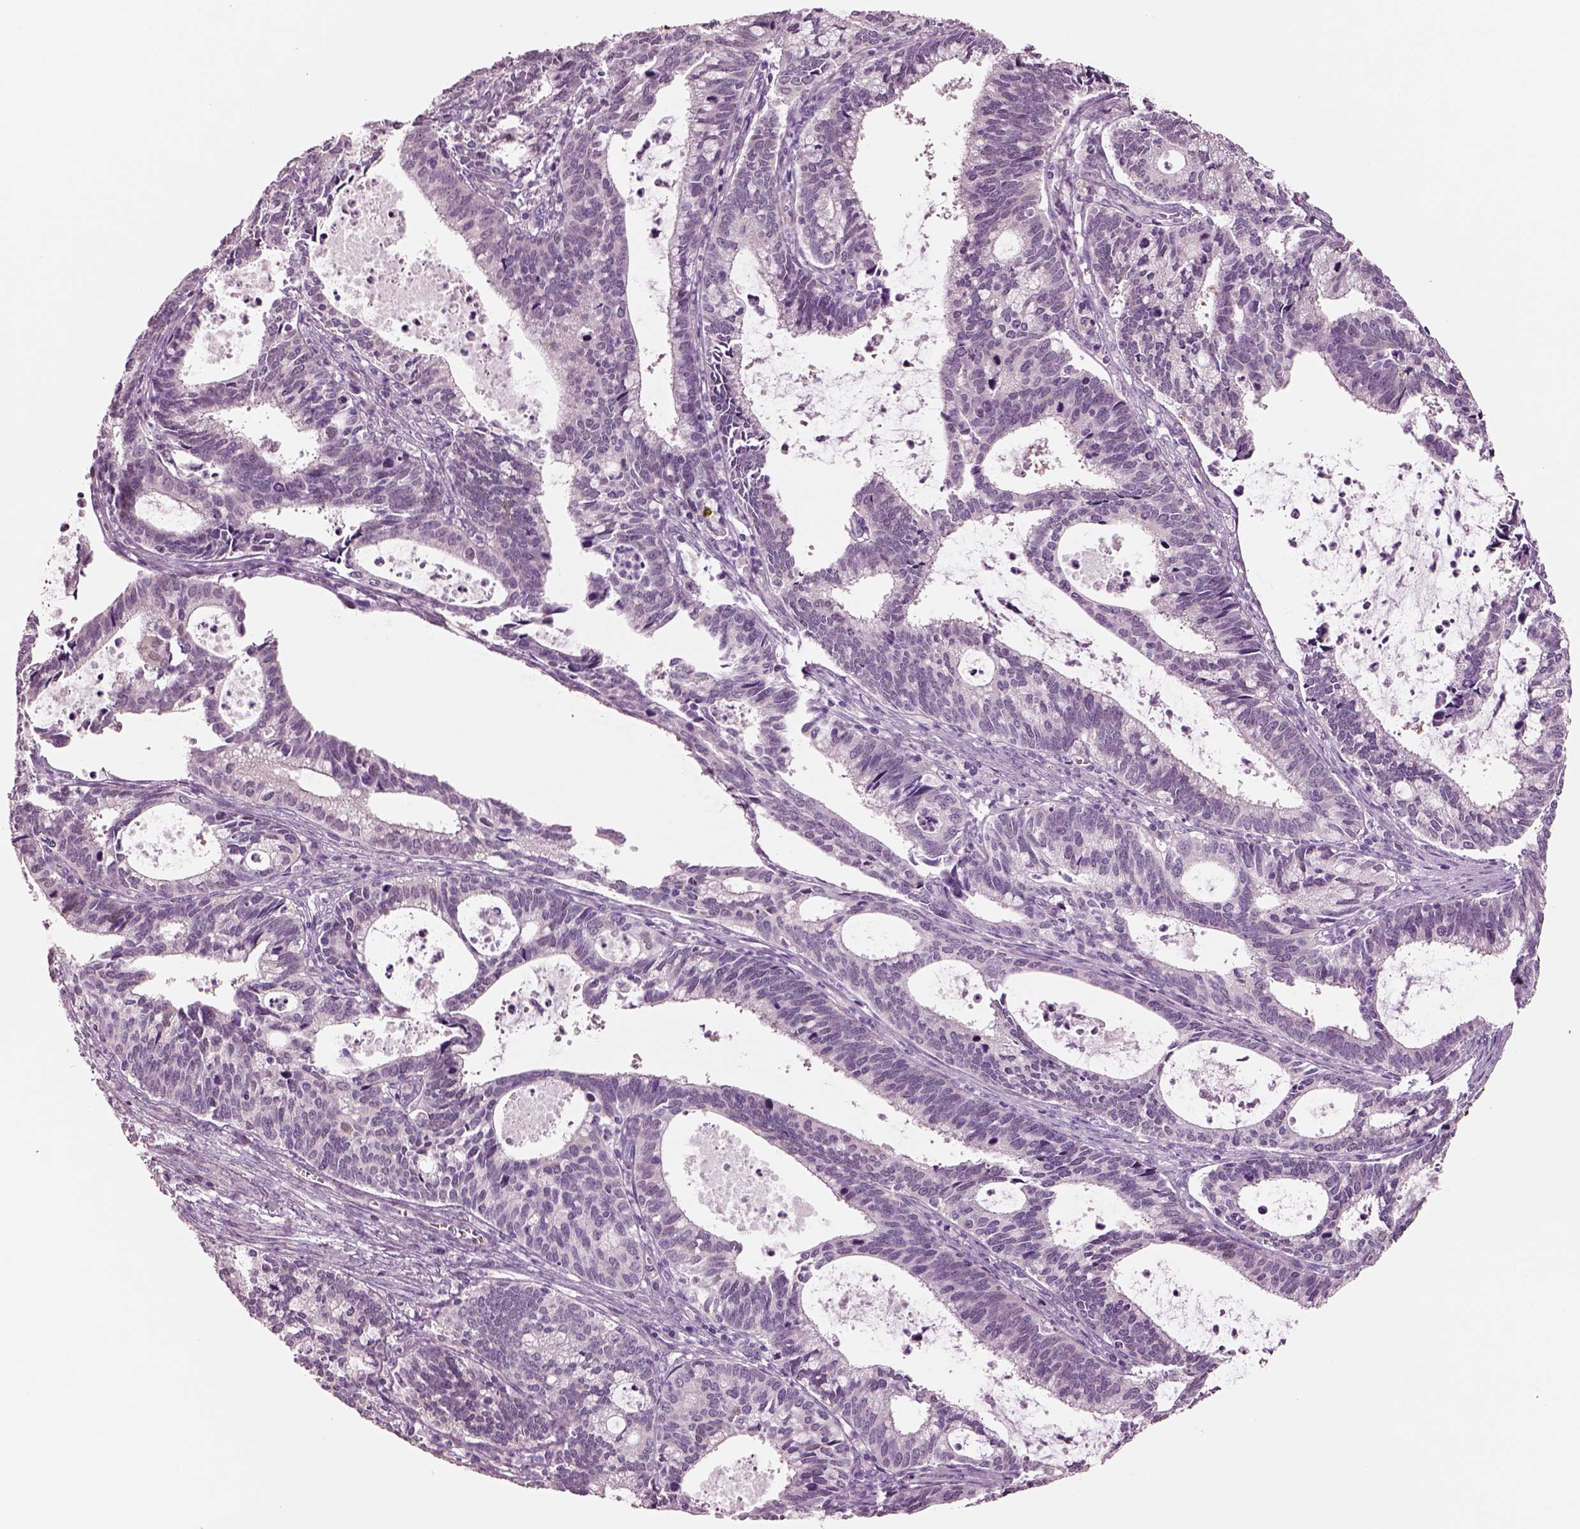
{"staining": {"intensity": "negative", "quantity": "none", "location": "none"}, "tissue": "cervical cancer", "cell_type": "Tumor cells", "image_type": "cancer", "snomed": [{"axis": "morphology", "description": "Adenocarcinoma, NOS"}, {"axis": "topography", "description": "Cervix"}], "caption": "Tumor cells are negative for protein expression in human cervical adenocarcinoma.", "gene": "SCML2", "patient": {"sex": "female", "age": 42}}